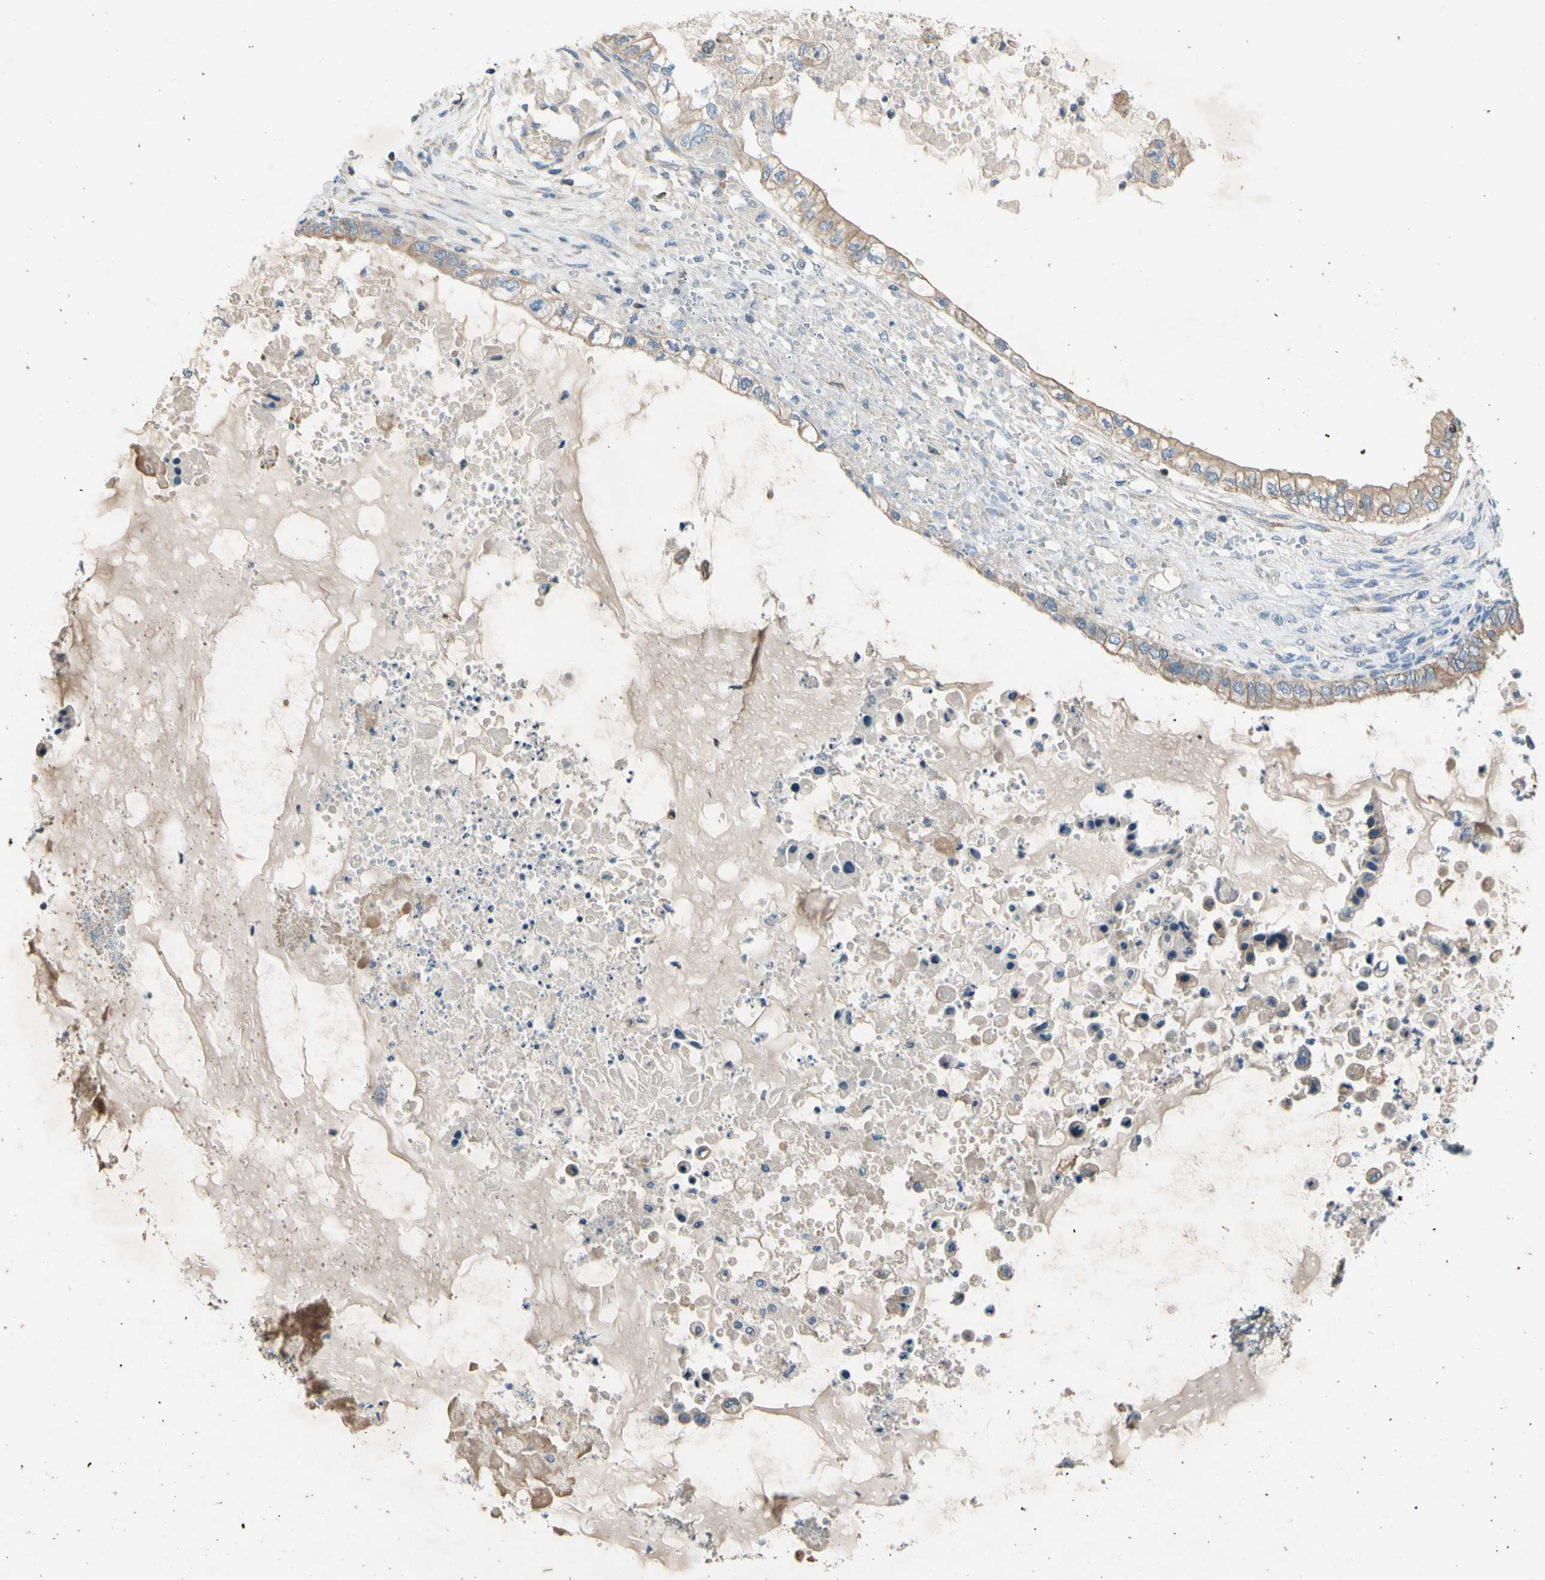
{"staining": {"intensity": "weak", "quantity": ">75%", "location": "cytoplasmic/membranous"}, "tissue": "ovarian cancer", "cell_type": "Tumor cells", "image_type": "cancer", "snomed": [{"axis": "morphology", "description": "Cystadenocarcinoma, mucinous, NOS"}, {"axis": "topography", "description": "Ovary"}], "caption": "Immunohistochemistry (IHC) (DAB (3,3'-diaminobenzidine)) staining of human ovarian cancer exhibits weak cytoplasmic/membranous protein staining in approximately >75% of tumor cells. The staining was performed using DAB to visualize the protein expression in brown, while the nuclei were stained in blue with hematoxylin (Magnification: 20x).", "gene": "TBX21", "patient": {"sex": "female", "age": 80}}